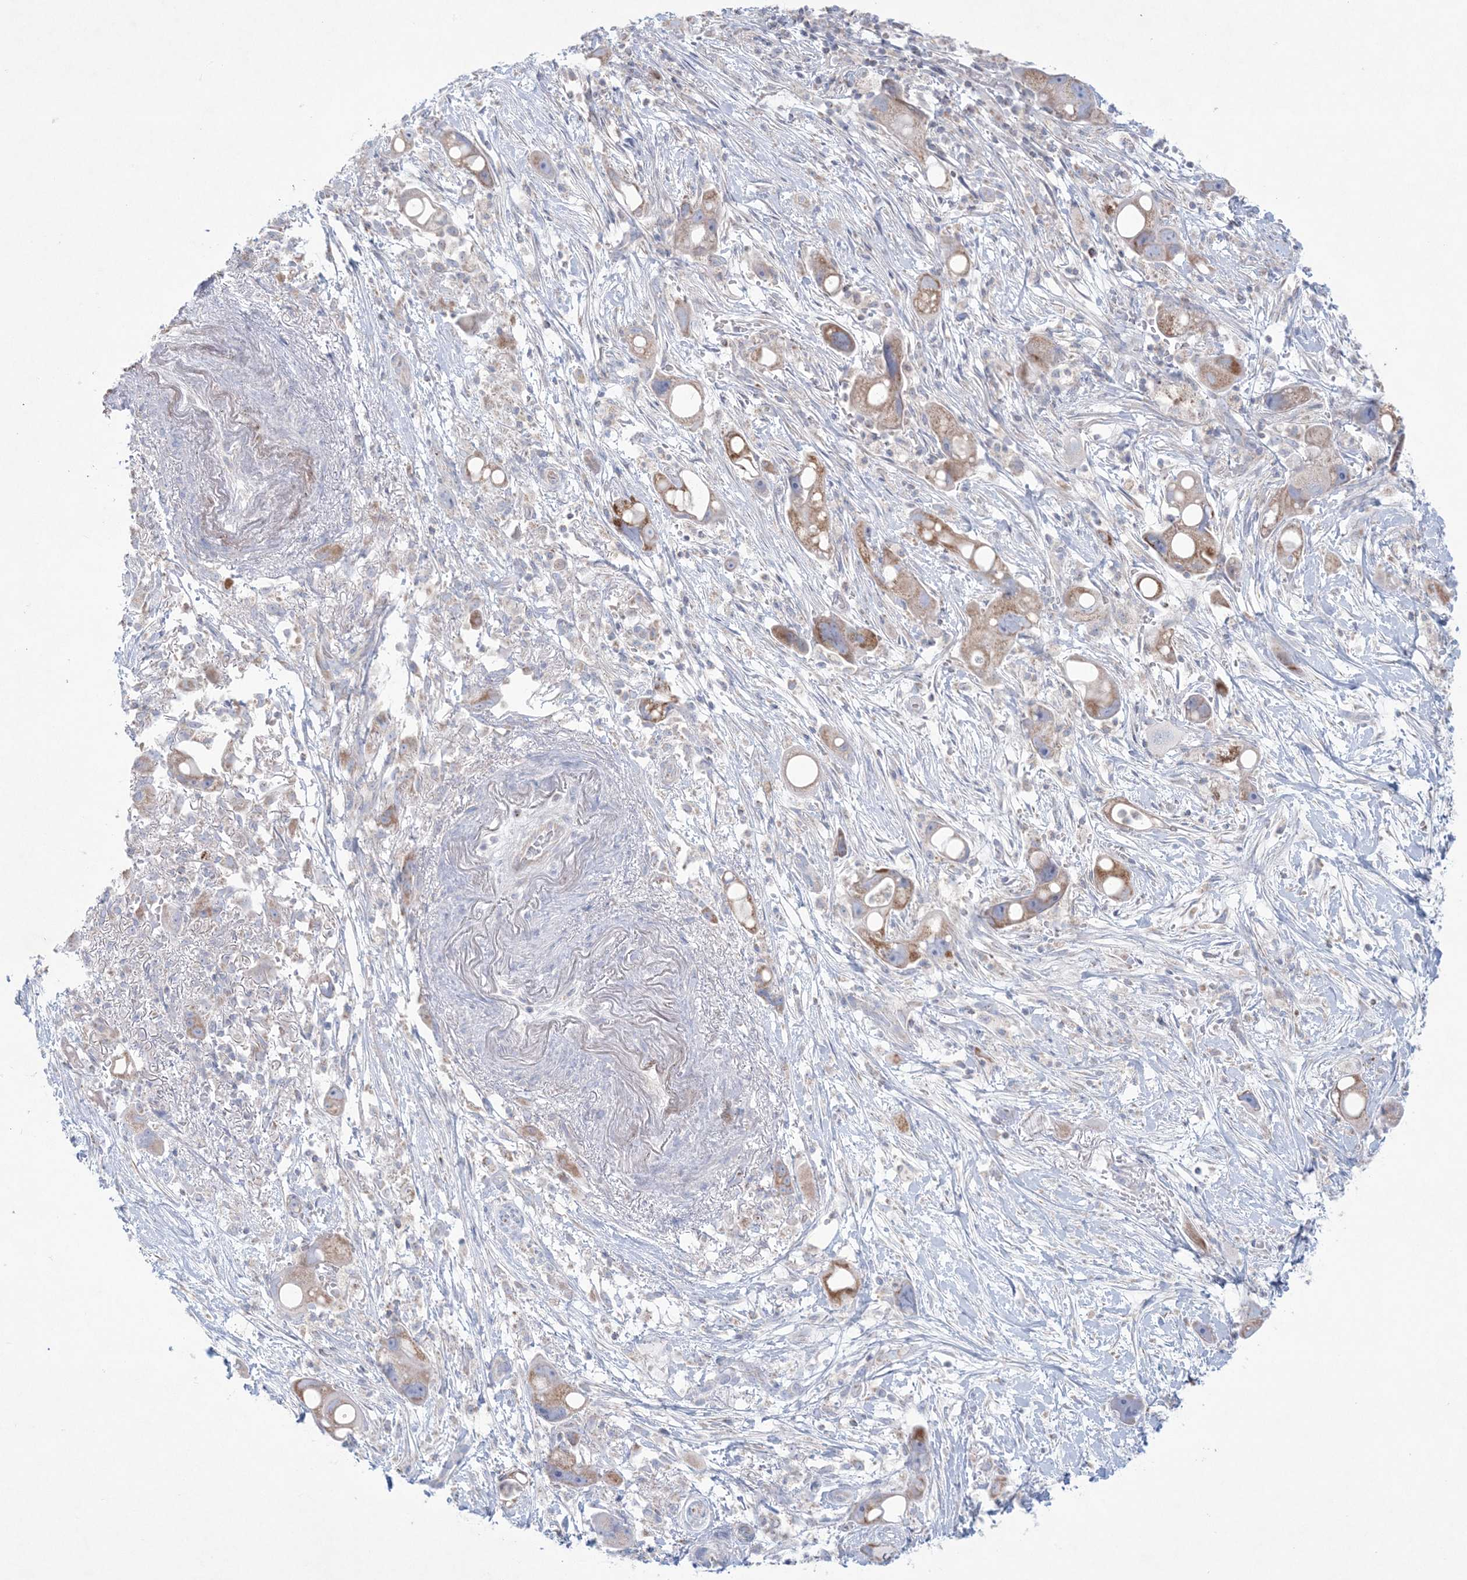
{"staining": {"intensity": "moderate", "quantity": ">75%", "location": "cytoplasmic/membranous"}, "tissue": "pancreatic cancer", "cell_type": "Tumor cells", "image_type": "cancer", "snomed": [{"axis": "morphology", "description": "Normal tissue, NOS"}, {"axis": "morphology", "description": "Adenocarcinoma, NOS"}, {"axis": "topography", "description": "Pancreas"}], "caption": "Protein analysis of pancreatic cancer (adenocarcinoma) tissue displays moderate cytoplasmic/membranous expression in about >75% of tumor cells.", "gene": "KCTD6", "patient": {"sex": "female", "age": 68}}